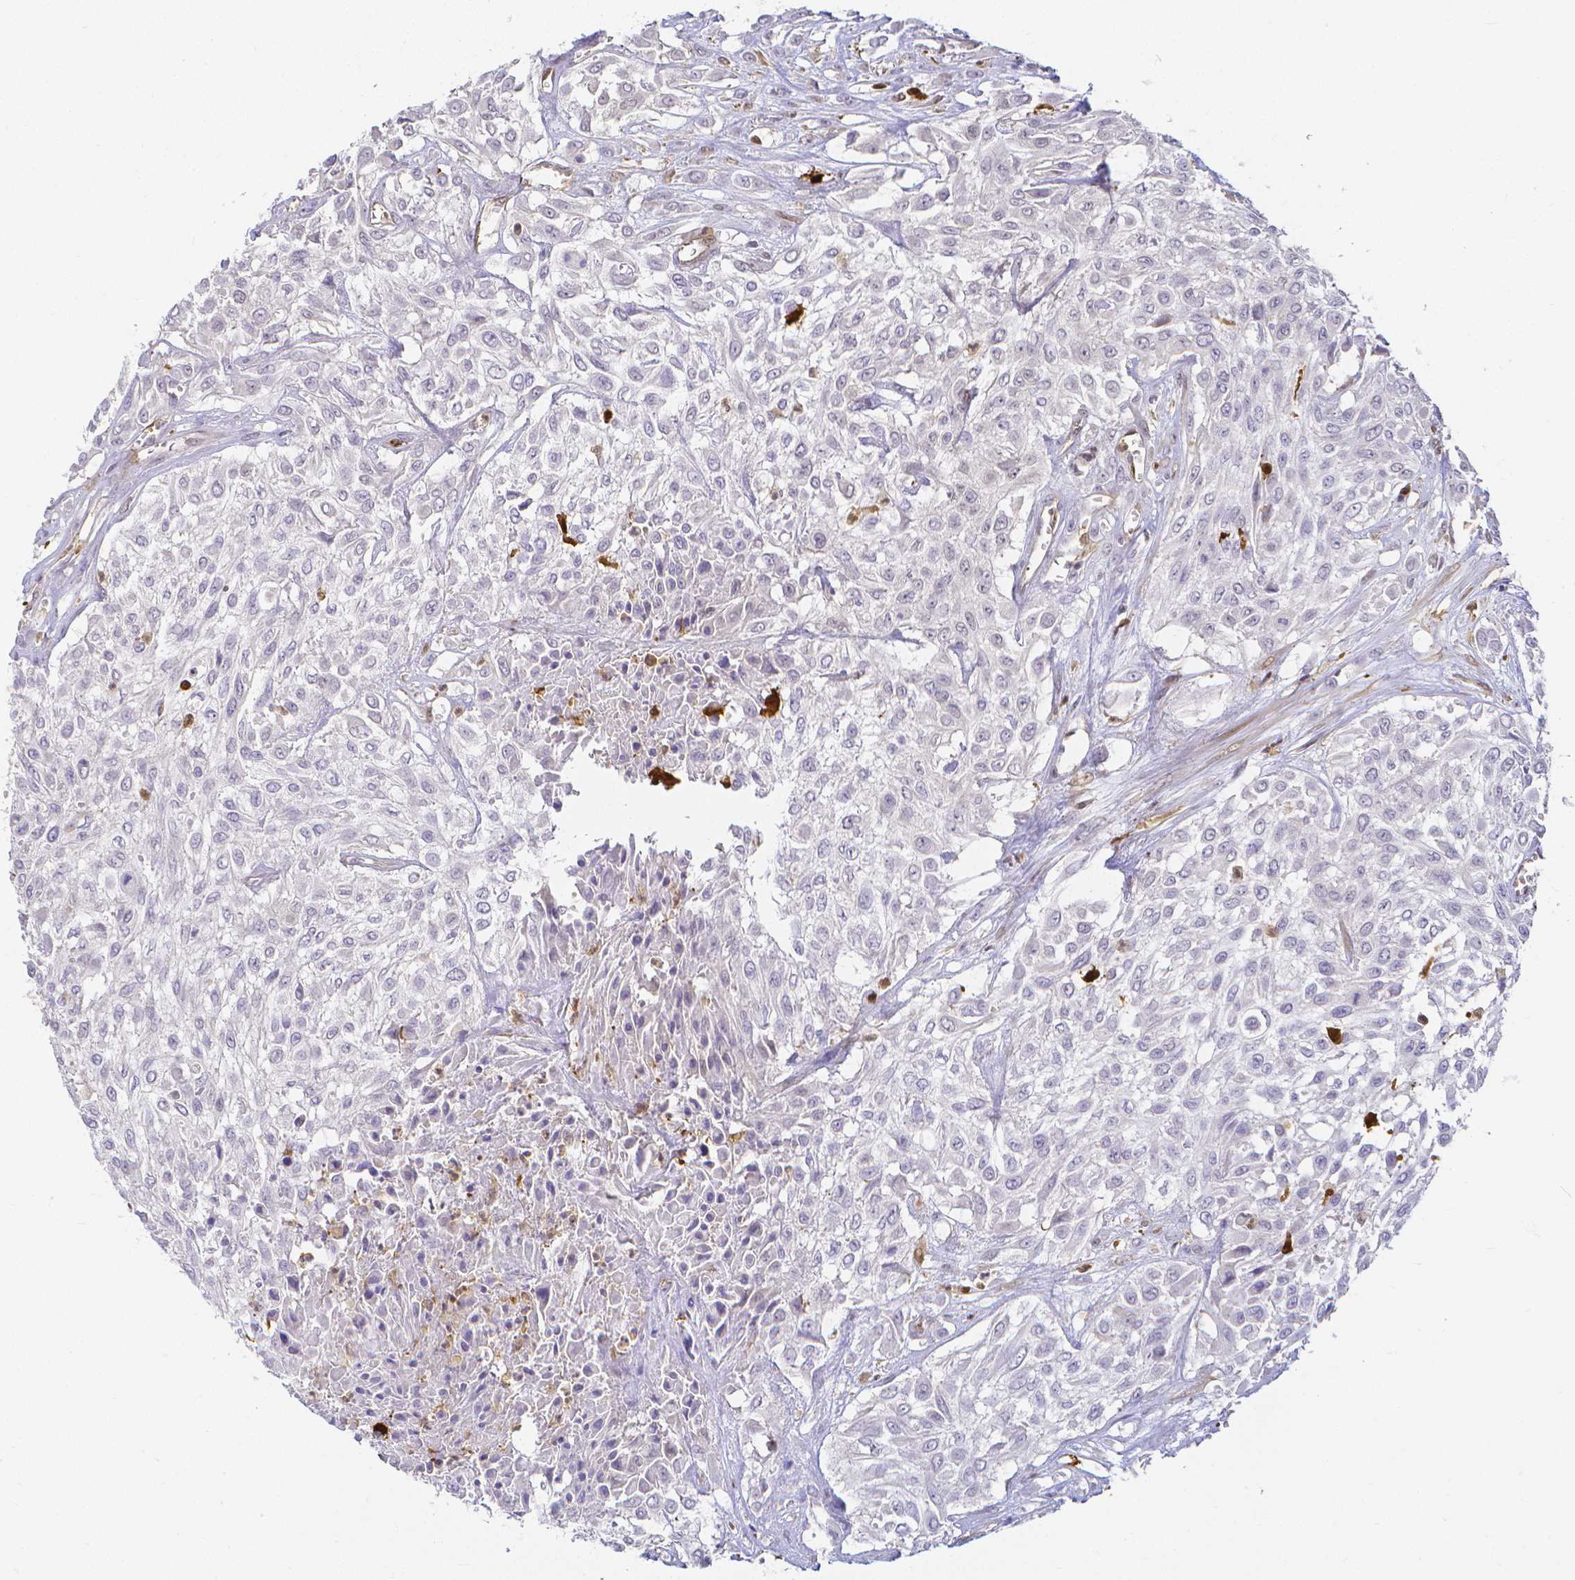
{"staining": {"intensity": "negative", "quantity": "none", "location": "none"}, "tissue": "urothelial cancer", "cell_type": "Tumor cells", "image_type": "cancer", "snomed": [{"axis": "morphology", "description": "Urothelial carcinoma, High grade"}, {"axis": "topography", "description": "Urinary bladder"}], "caption": "Micrograph shows no protein staining in tumor cells of urothelial carcinoma (high-grade) tissue.", "gene": "COTL1", "patient": {"sex": "male", "age": 57}}